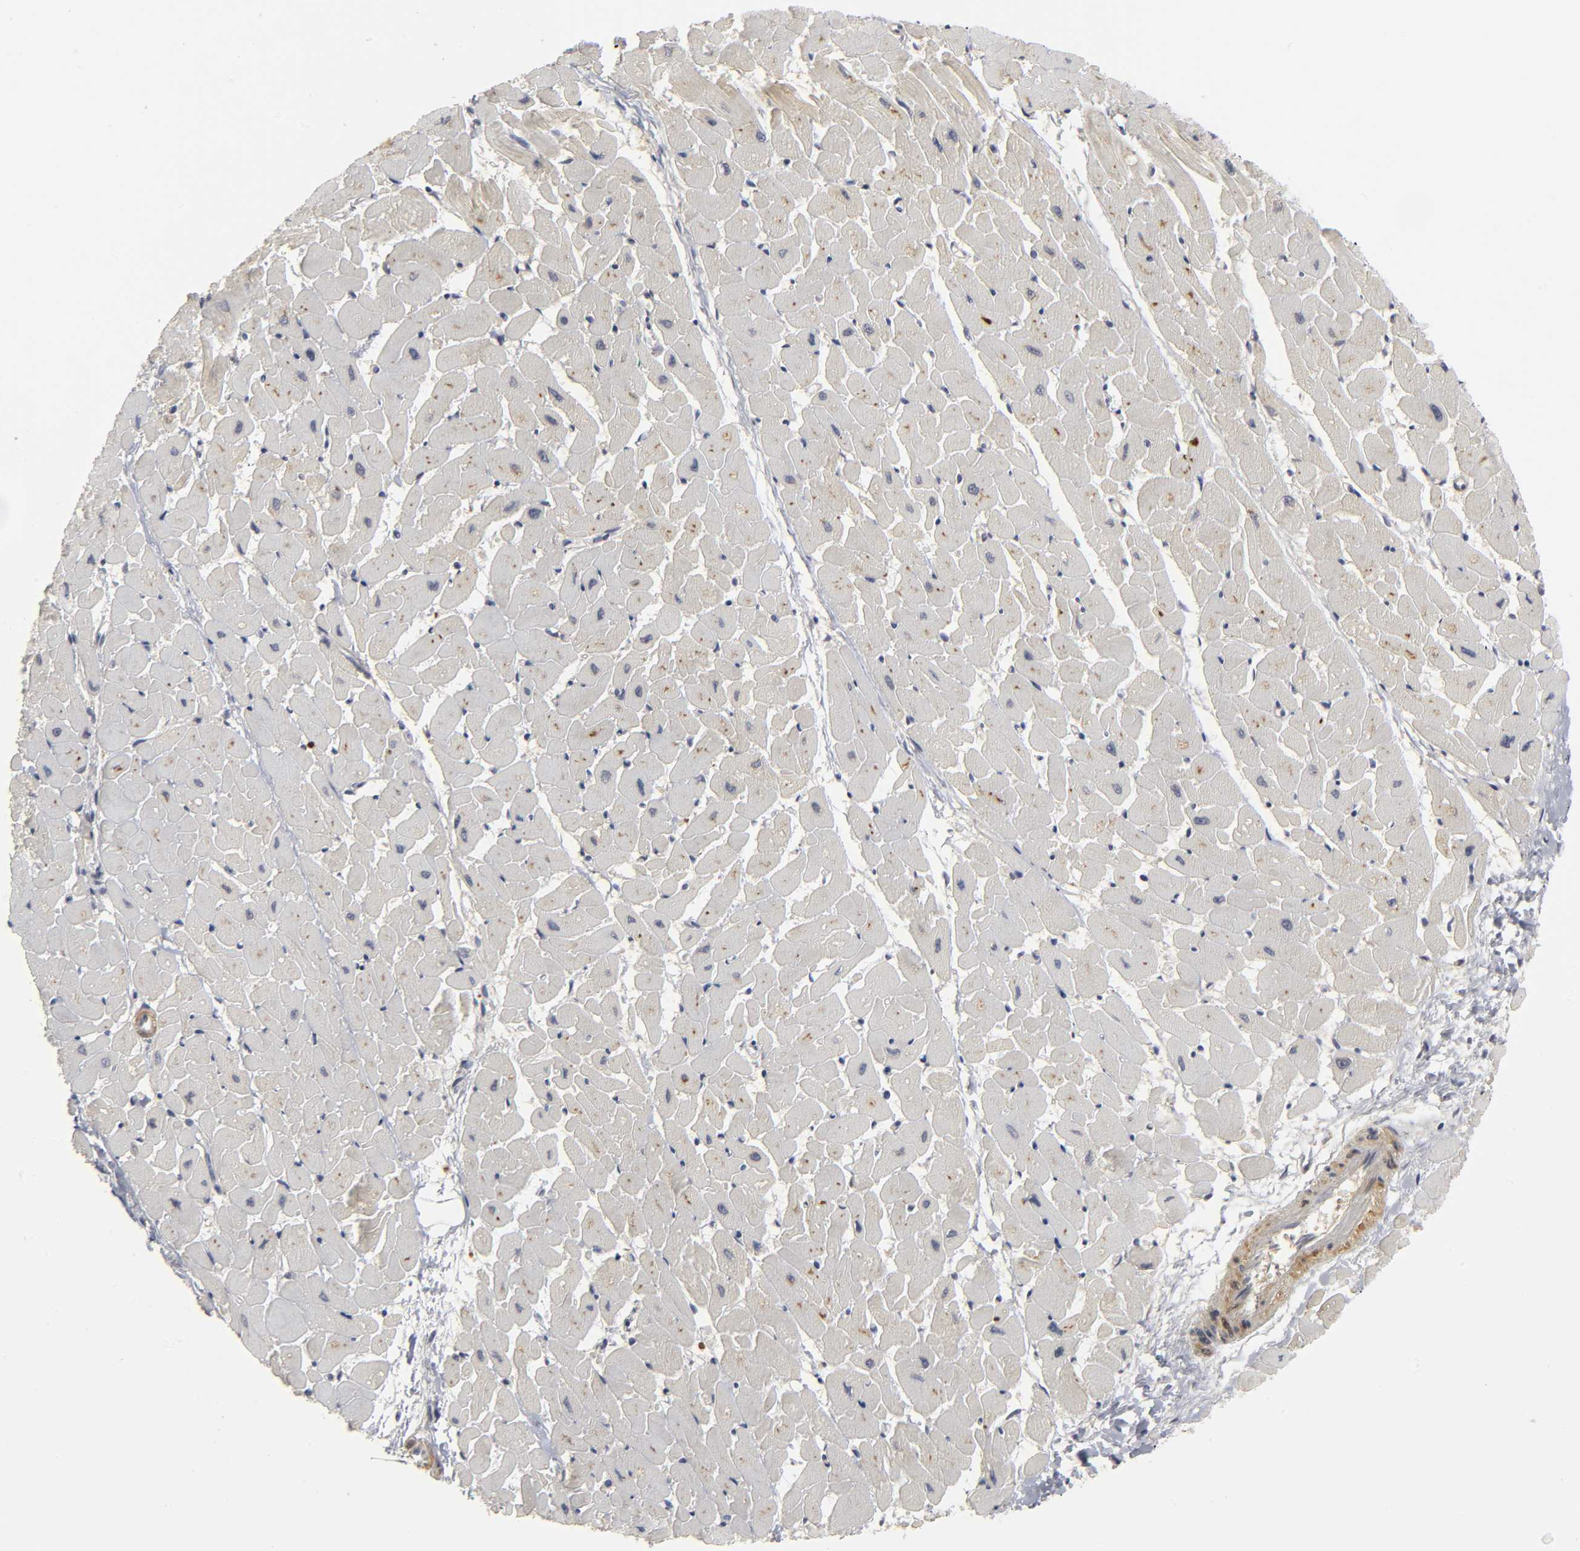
{"staining": {"intensity": "weak", "quantity": "25%-75%", "location": "cytoplasmic/membranous"}, "tissue": "heart muscle", "cell_type": "Cardiomyocytes", "image_type": "normal", "snomed": [{"axis": "morphology", "description": "Normal tissue, NOS"}, {"axis": "topography", "description": "Heart"}], "caption": "This histopathology image displays immunohistochemistry staining of unremarkable heart muscle, with low weak cytoplasmic/membranous staining in about 25%-75% of cardiomyocytes.", "gene": "PDLIM3", "patient": {"sex": "female", "age": 19}}